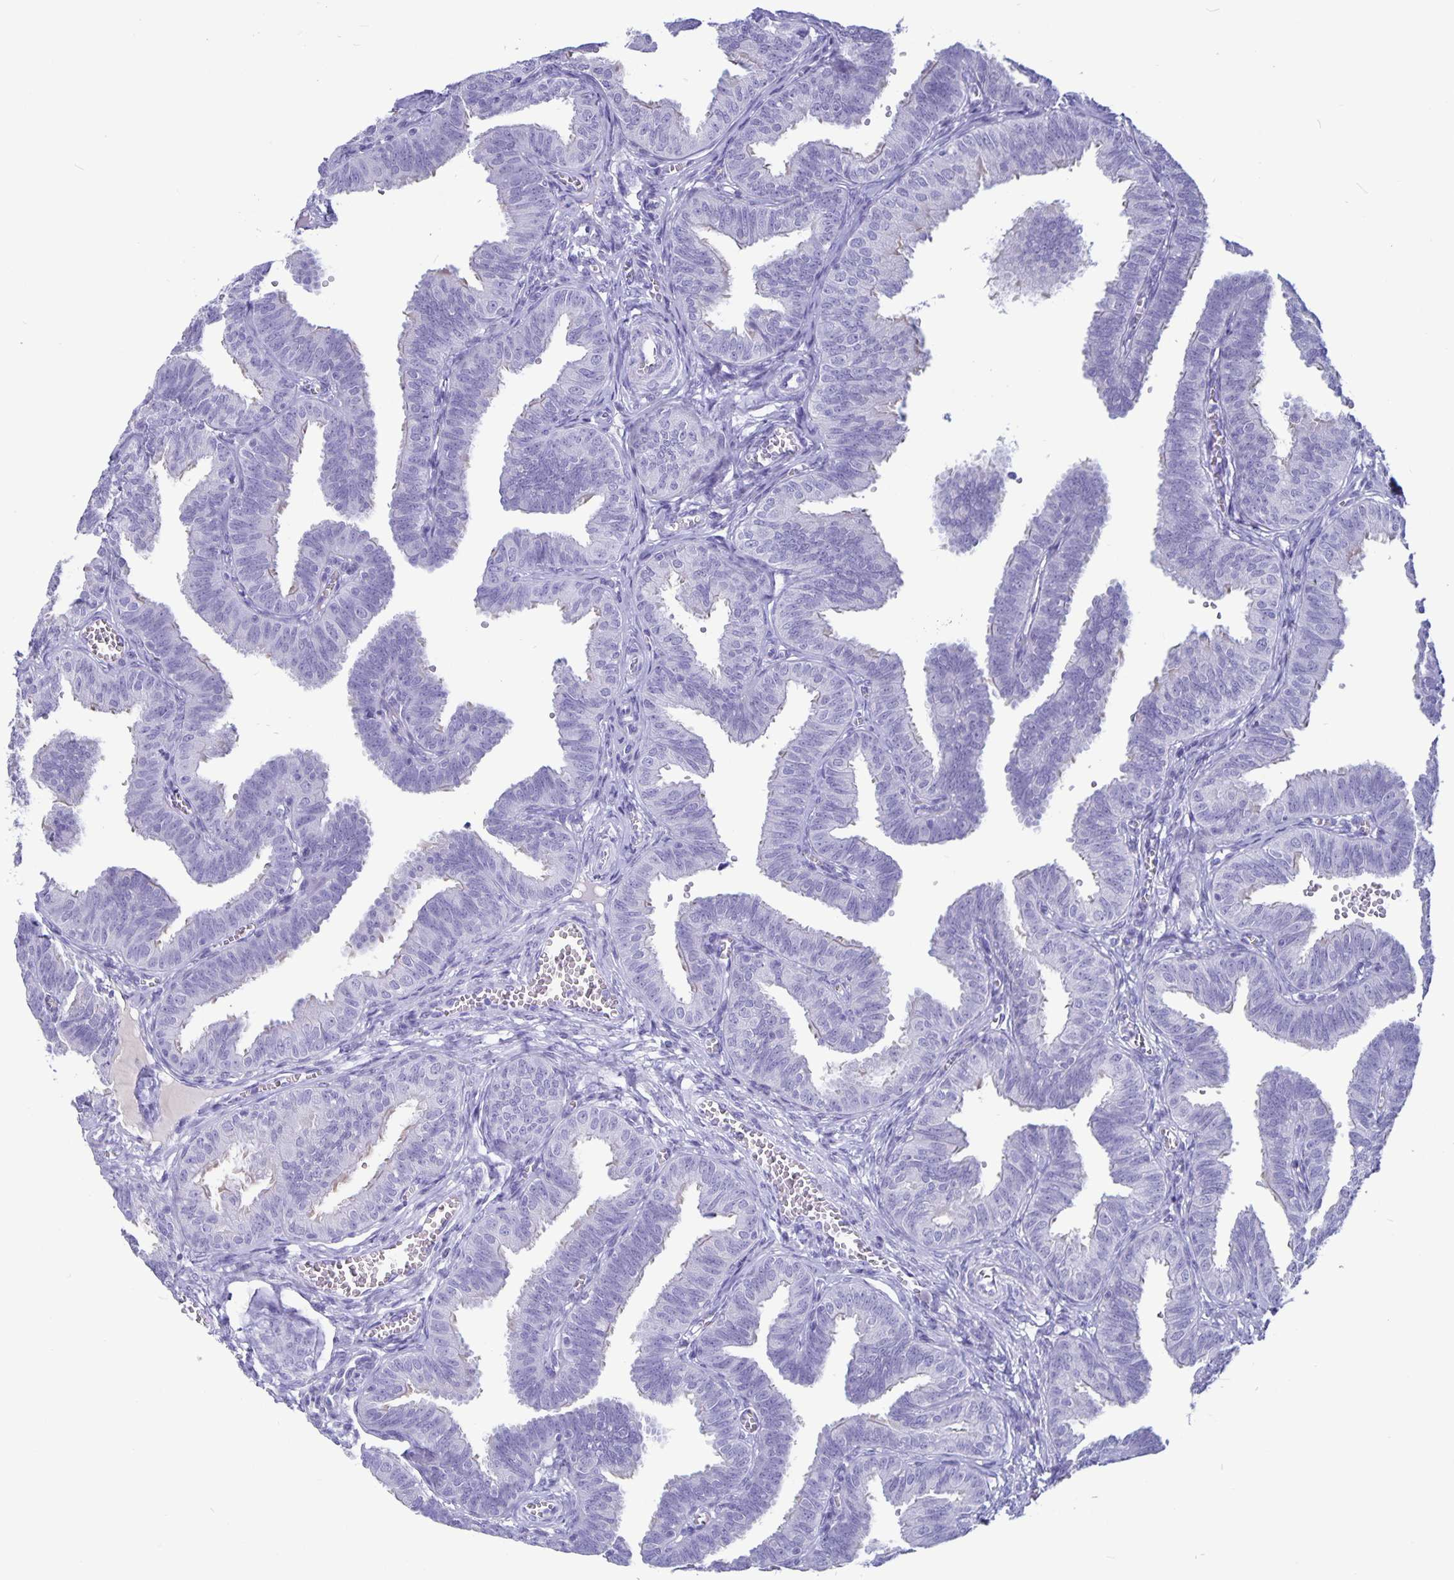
{"staining": {"intensity": "negative", "quantity": "none", "location": "none"}, "tissue": "fallopian tube", "cell_type": "Glandular cells", "image_type": "normal", "snomed": [{"axis": "morphology", "description": "Normal tissue, NOS"}, {"axis": "topography", "description": "Fallopian tube"}], "caption": "An immunohistochemistry micrograph of unremarkable fallopian tube is shown. There is no staining in glandular cells of fallopian tube.", "gene": "BPIFA3", "patient": {"sex": "female", "age": 25}}